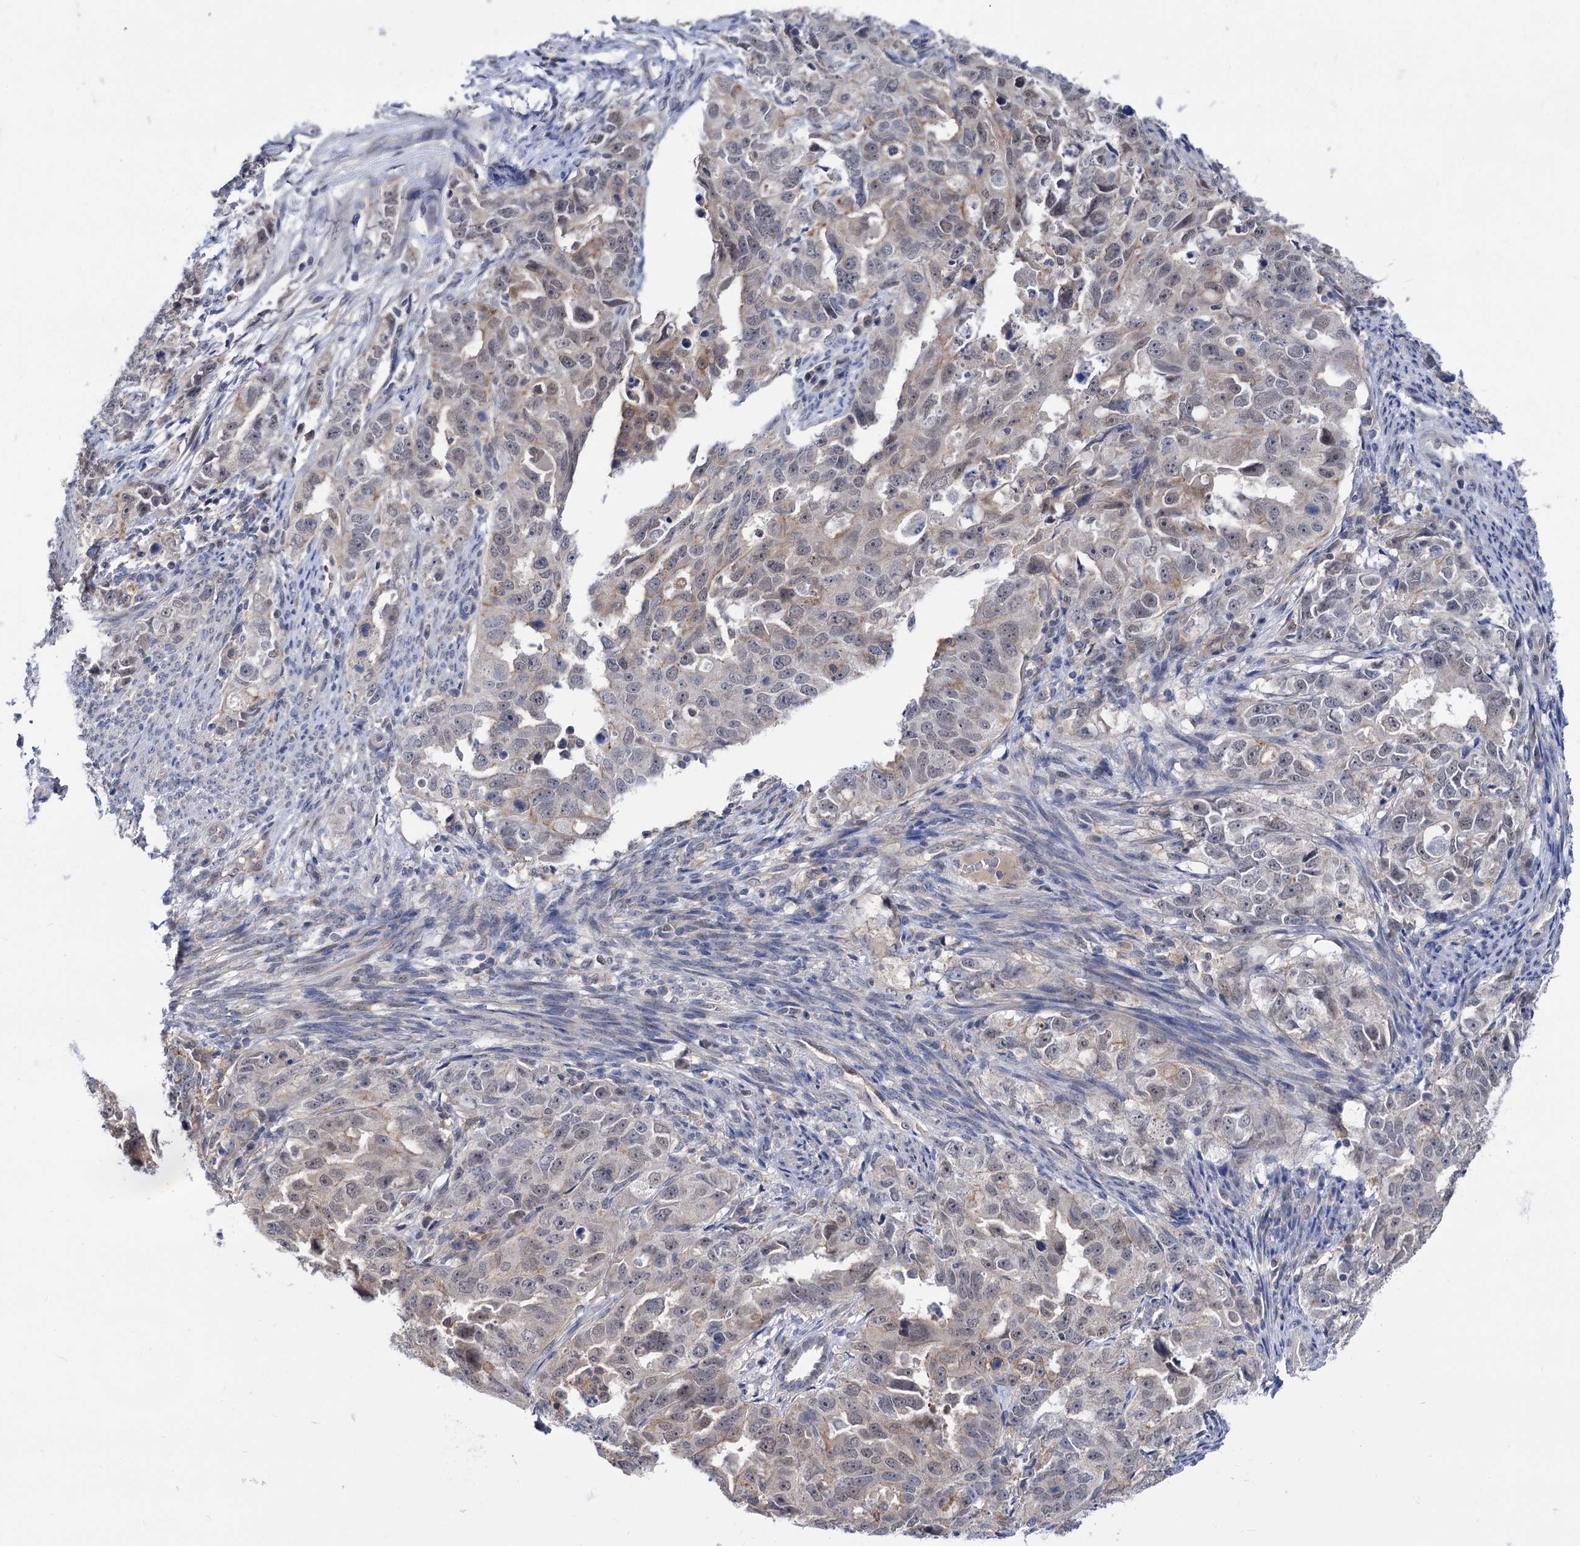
{"staining": {"intensity": "negative", "quantity": "none", "location": "none"}, "tissue": "endometrial cancer", "cell_type": "Tumor cells", "image_type": "cancer", "snomed": [{"axis": "morphology", "description": "Adenocarcinoma, NOS"}, {"axis": "topography", "description": "Endometrium"}], "caption": "Endometrial adenocarcinoma was stained to show a protein in brown. There is no significant expression in tumor cells.", "gene": "NEK10", "patient": {"sex": "female", "age": 65}}